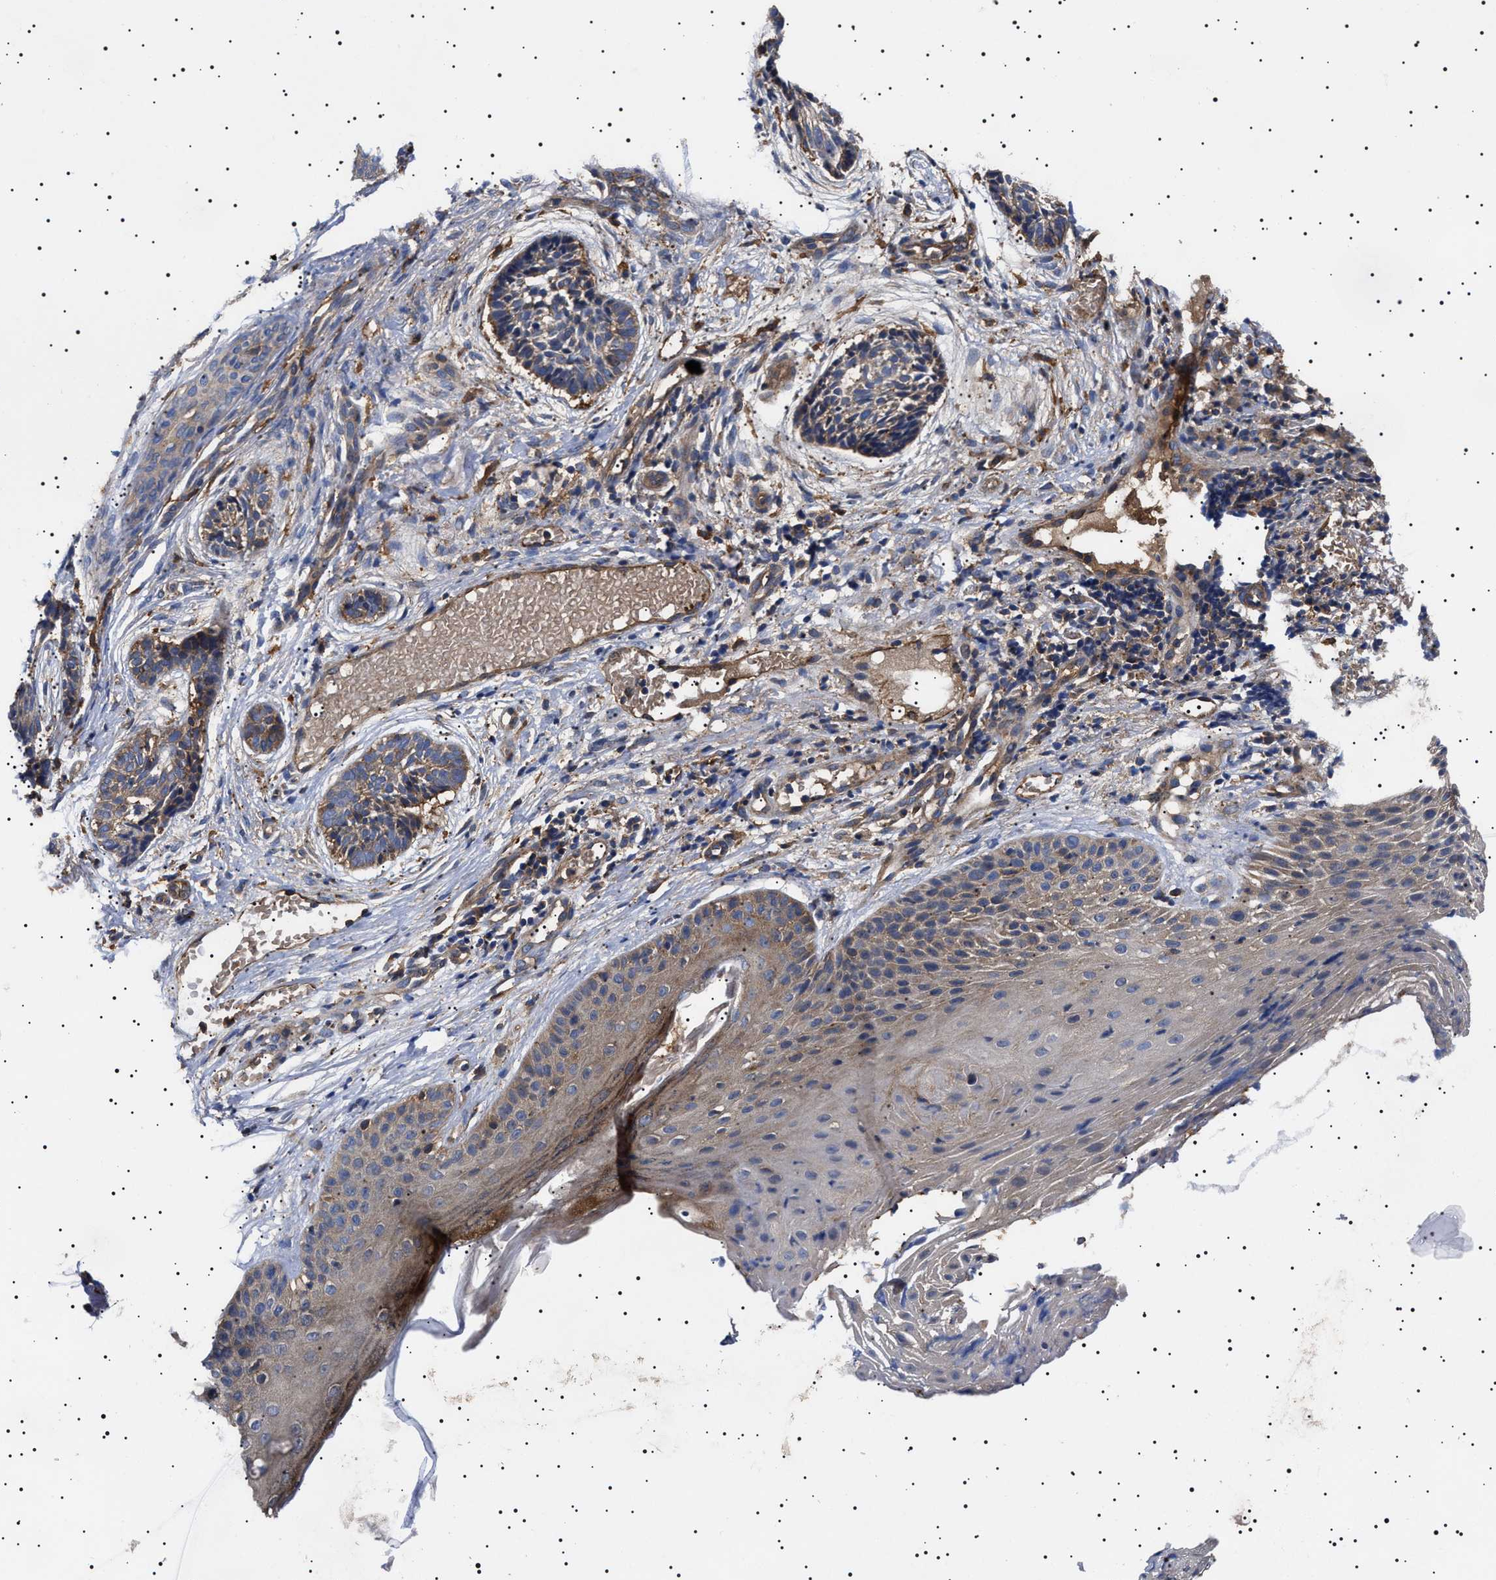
{"staining": {"intensity": "weak", "quantity": "<25%", "location": "cytoplasmic/membranous"}, "tissue": "skin cancer", "cell_type": "Tumor cells", "image_type": "cancer", "snomed": [{"axis": "morphology", "description": "Normal tissue, NOS"}, {"axis": "morphology", "description": "Basal cell carcinoma"}, {"axis": "topography", "description": "Skin"}], "caption": "Immunohistochemical staining of skin basal cell carcinoma exhibits no significant staining in tumor cells.", "gene": "TPP2", "patient": {"sex": "male", "age": 63}}